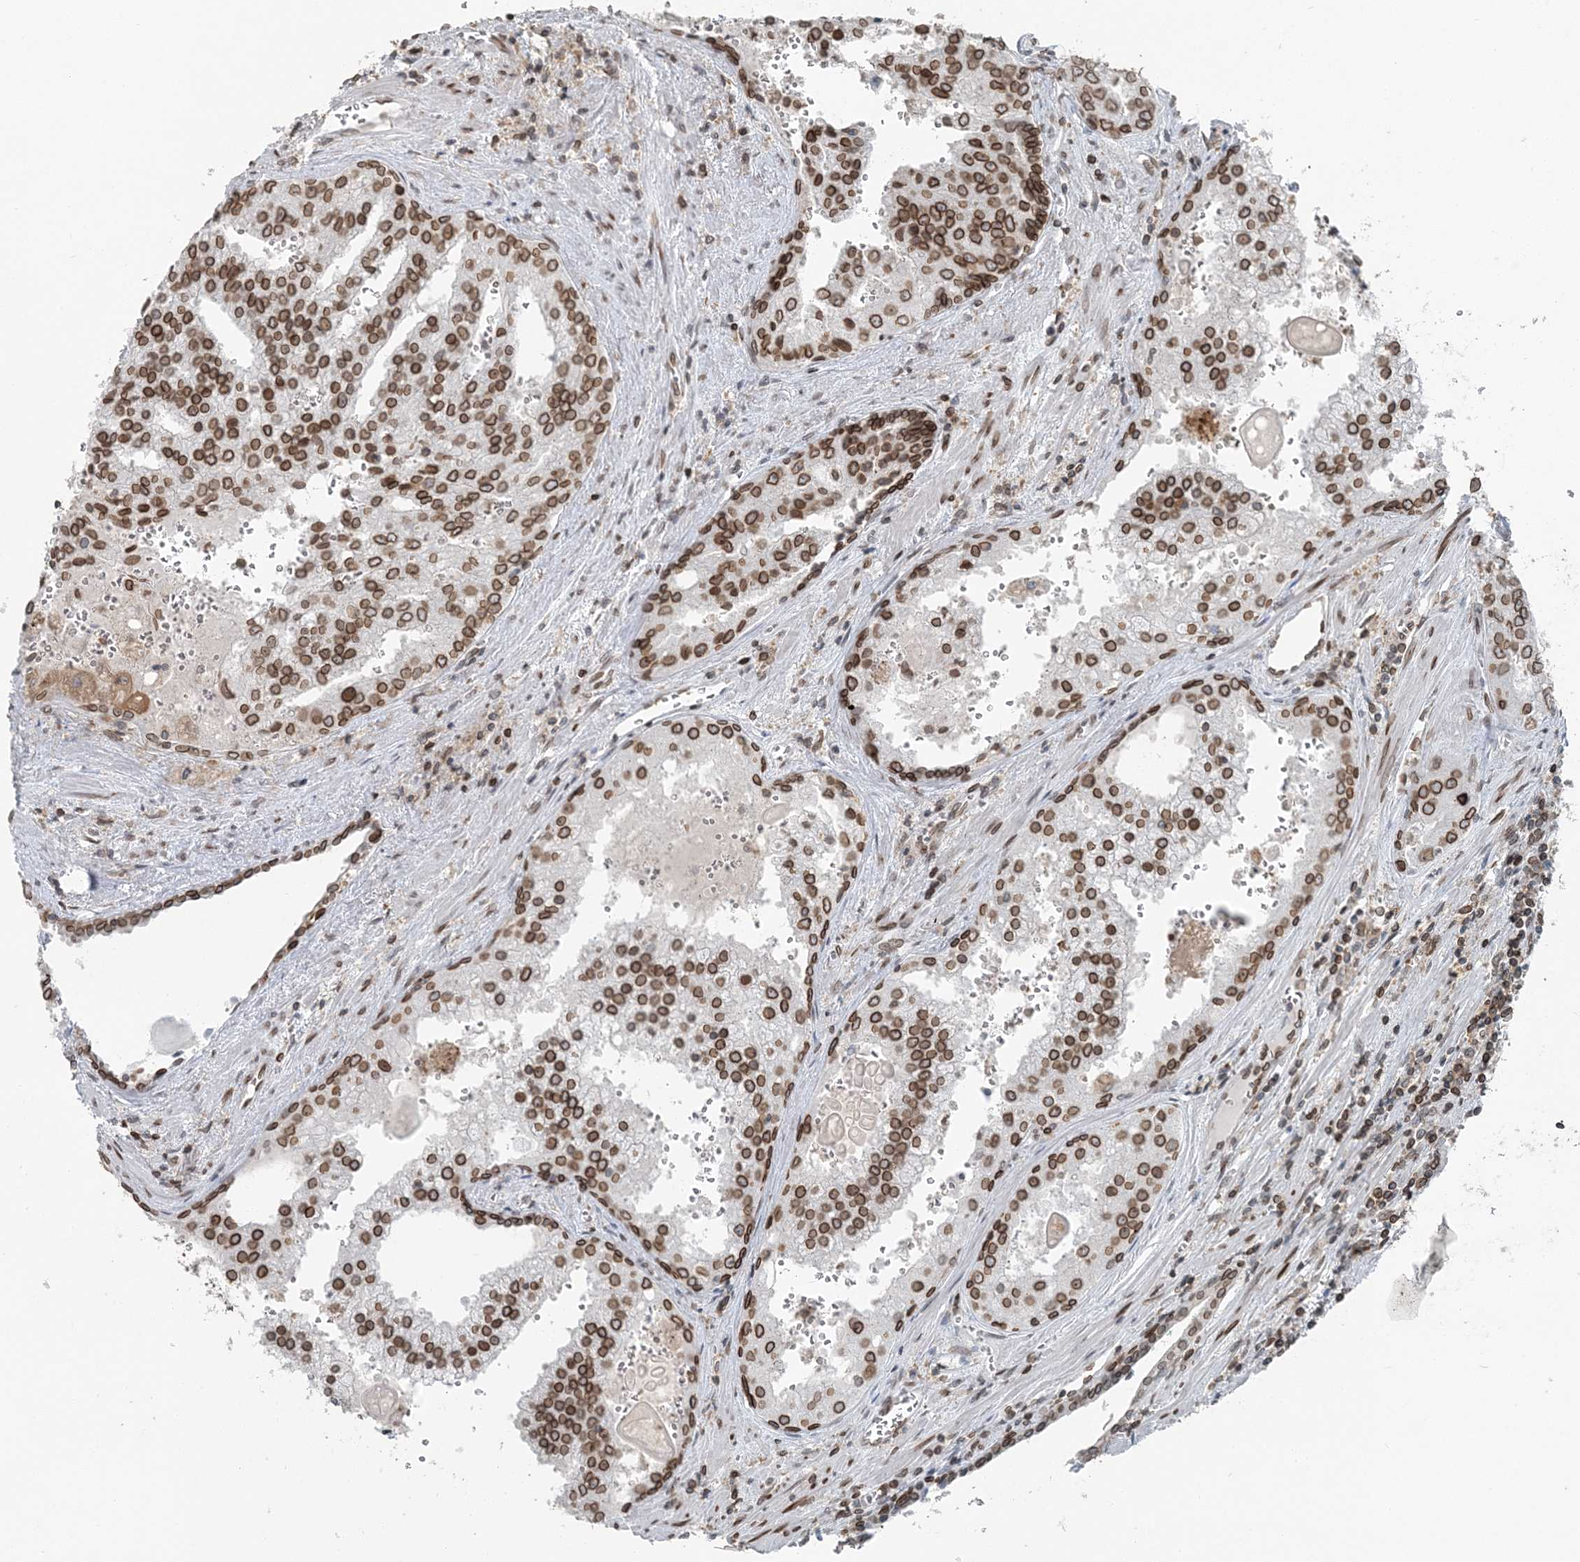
{"staining": {"intensity": "moderate", "quantity": ">75%", "location": "cytoplasmic/membranous,nuclear"}, "tissue": "prostate cancer", "cell_type": "Tumor cells", "image_type": "cancer", "snomed": [{"axis": "morphology", "description": "Adenocarcinoma, High grade"}, {"axis": "topography", "description": "Prostate"}], "caption": "An image of prostate adenocarcinoma (high-grade) stained for a protein reveals moderate cytoplasmic/membranous and nuclear brown staining in tumor cells.", "gene": "GJD4", "patient": {"sex": "male", "age": 68}}